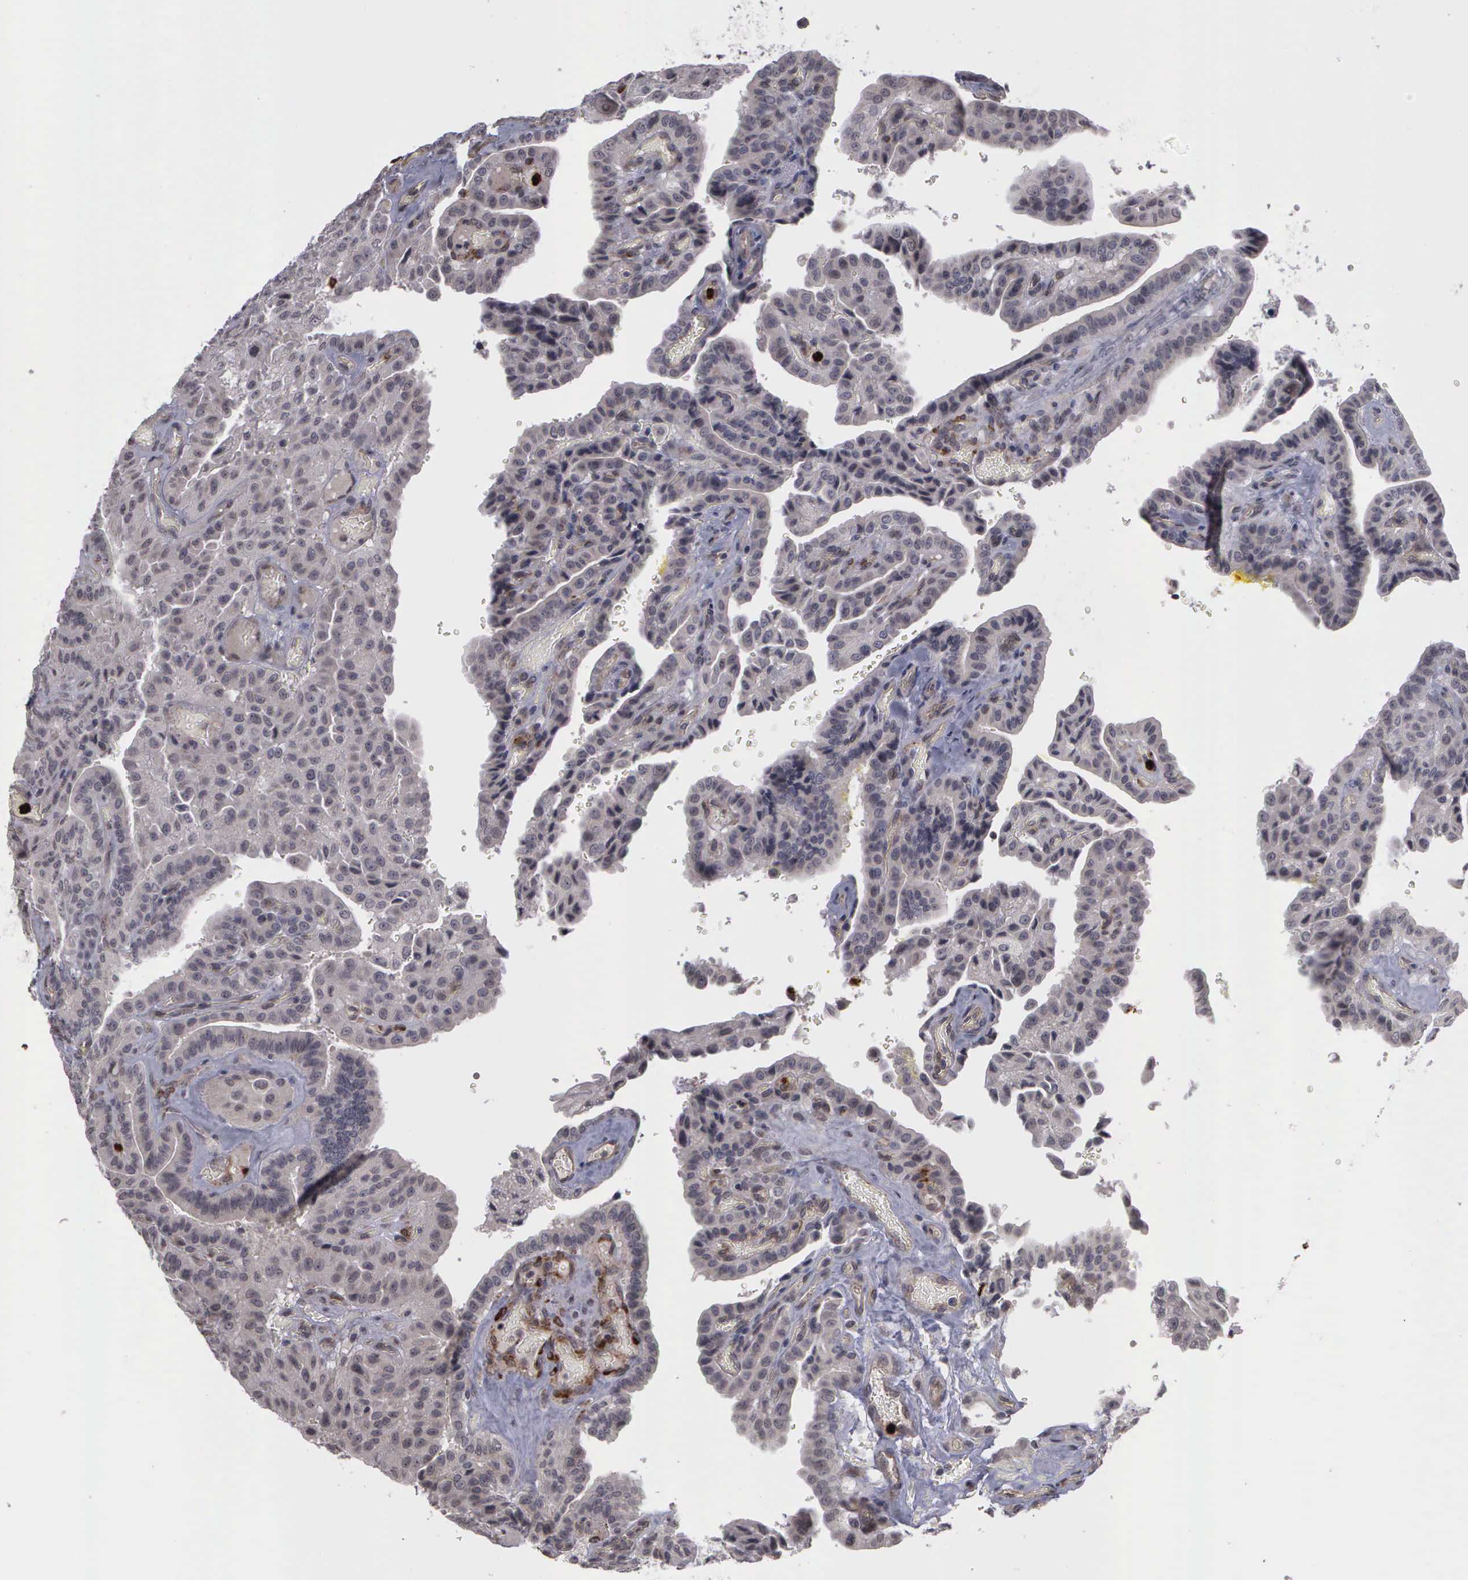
{"staining": {"intensity": "weak", "quantity": "25%-75%", "location": "nuclear"}, "tissue": "thyroid cancer", "cell_type": "Tumor cells", "image_type": "cancer", "snomed": [{"axis": "morphology", "description": "Papillary adenocarcinoma, NOS"}, {"axis": "topography", "description": "Thyroid gland"}], "caption": "Thyroid cancer (papillary adenocarcinoma) stained with DAB immunohistochemistry (IHC) exhibits low levels of weak nuclear positivity in about 25%-75% of tumor cells.", "gene": "MMP9", "patient": {"sex": "male", "age": 87}}